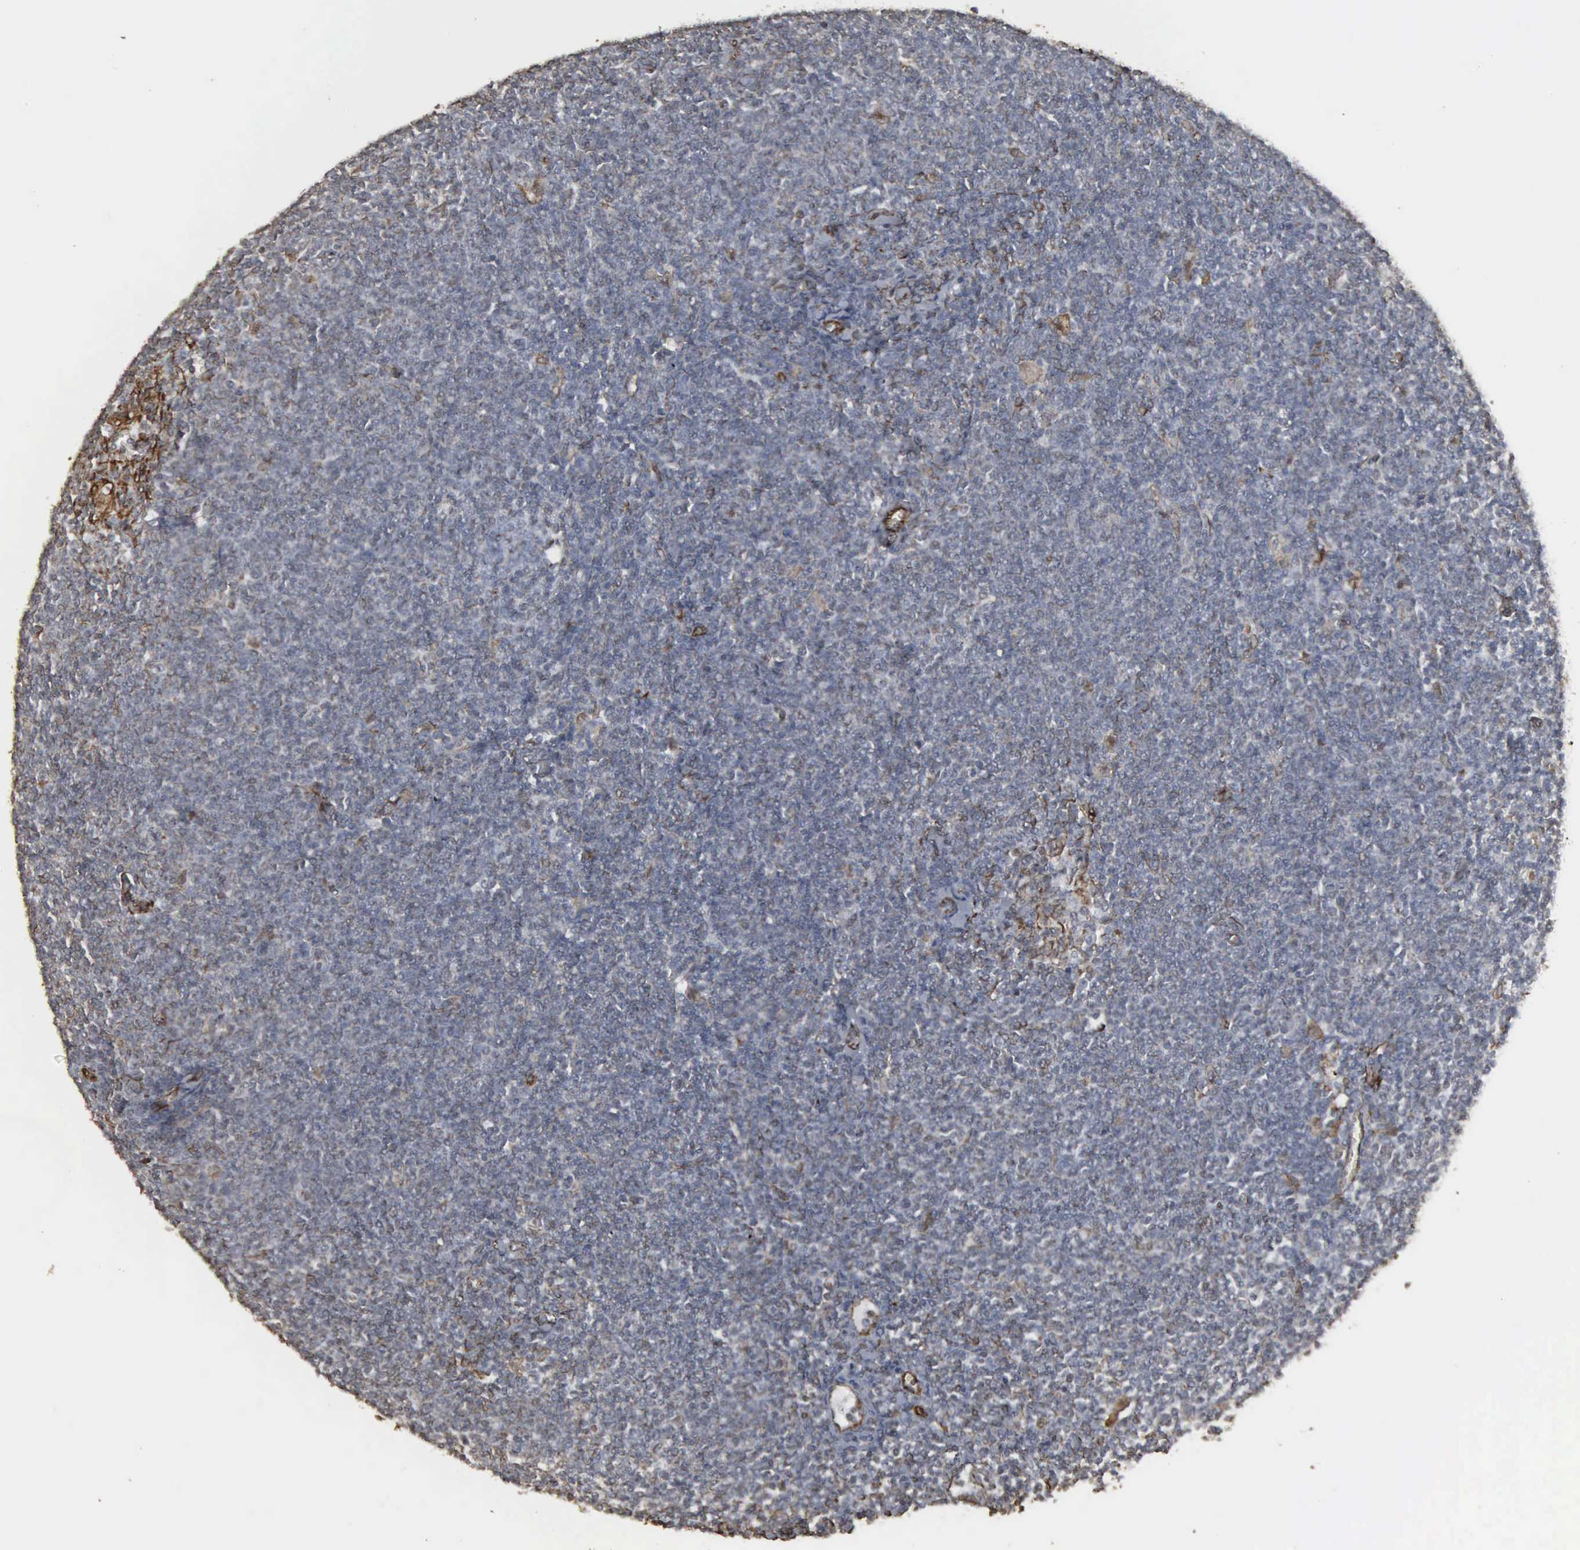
{"staining": {"intensity": "weak", "quantity": "<25%", "location": "nuclear"}, "tissue": "lymphoma", "cell_type": "Tumor cells", "image_type": "cancer", "snomed": [{"axis": "morphology", "description": "Malignant lymphoma, non-Hodgkin's type, Low grade"}, {"axis": "topography", "description": "Lymph node"}], "caption": "This is an immunohistochemistry (IHC) micrograph of human lymphoma. There is no positivity in tumor cells.", "gene": "CCNE1", "patient": {"sex": "male", "age": 65}}